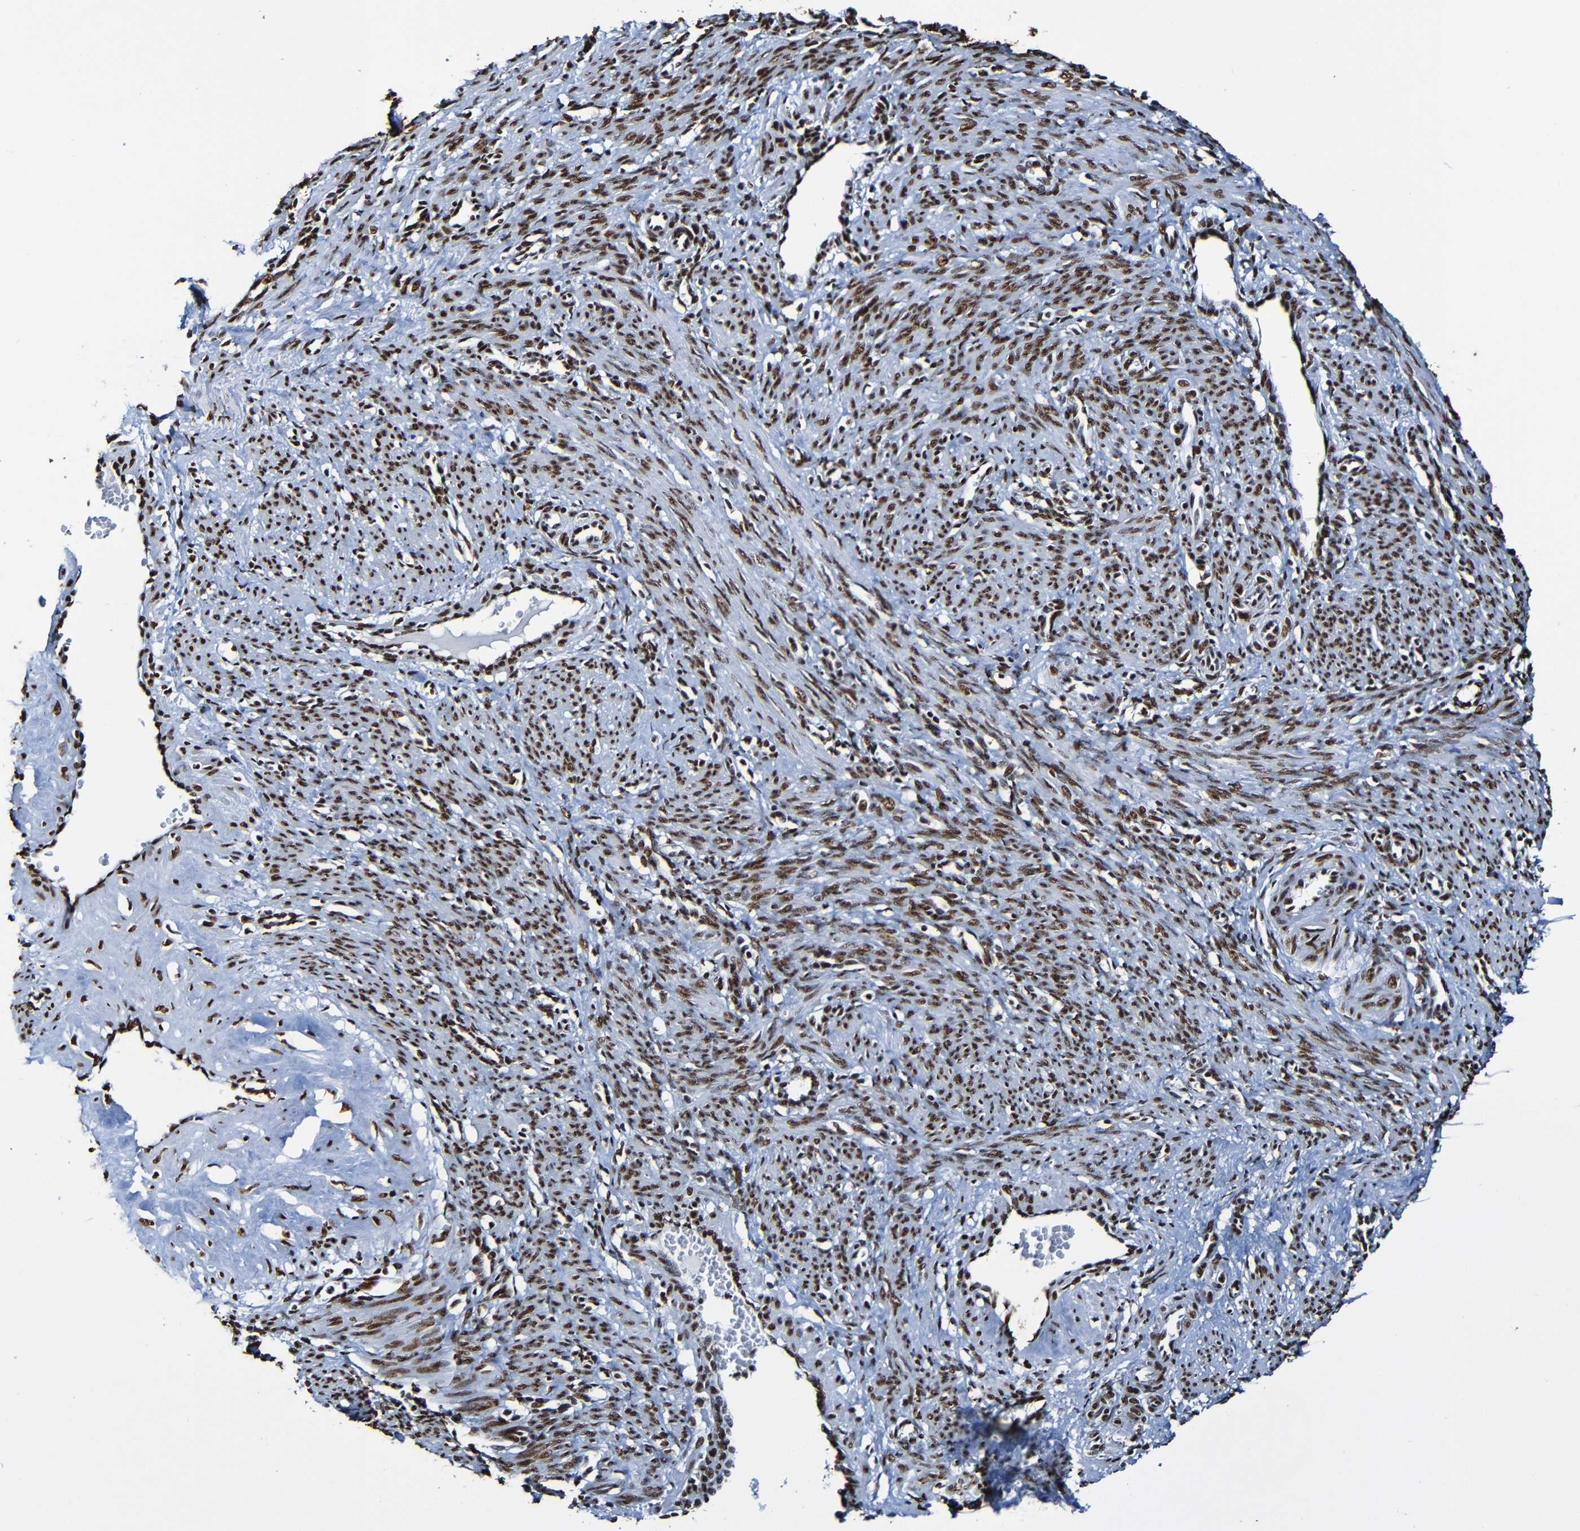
{"staining": {"intensity": "strong", "quantity": ">75%", "location": "nuclear"}, "tissue": "smooth muscle", "cell_type": "Smooth muscle cells", "image_type": "normal", "snomed": [{"axis": "morphology", "description": "Normal tissue, NOS"}, {"axis": "topography", "description": "Endometrium"}], "caption": "High-magnification brightfield microscopy of normal smooth muscle stained with DAB (3,3'-diaminobenzidine) (brown) and counterstained with hematoxylin (blue). smooth muscle cells exhibit strong nuclear staining is seen in approximately>75% of cells. The staining was performed using DAB (3,3'-diaminobenzidine), with brown indicating positive protein expression. Nuclei are stained blue with hematoxylin.", "gene": "SRSF3", "patient": {"sex": "female", "age": 33}}